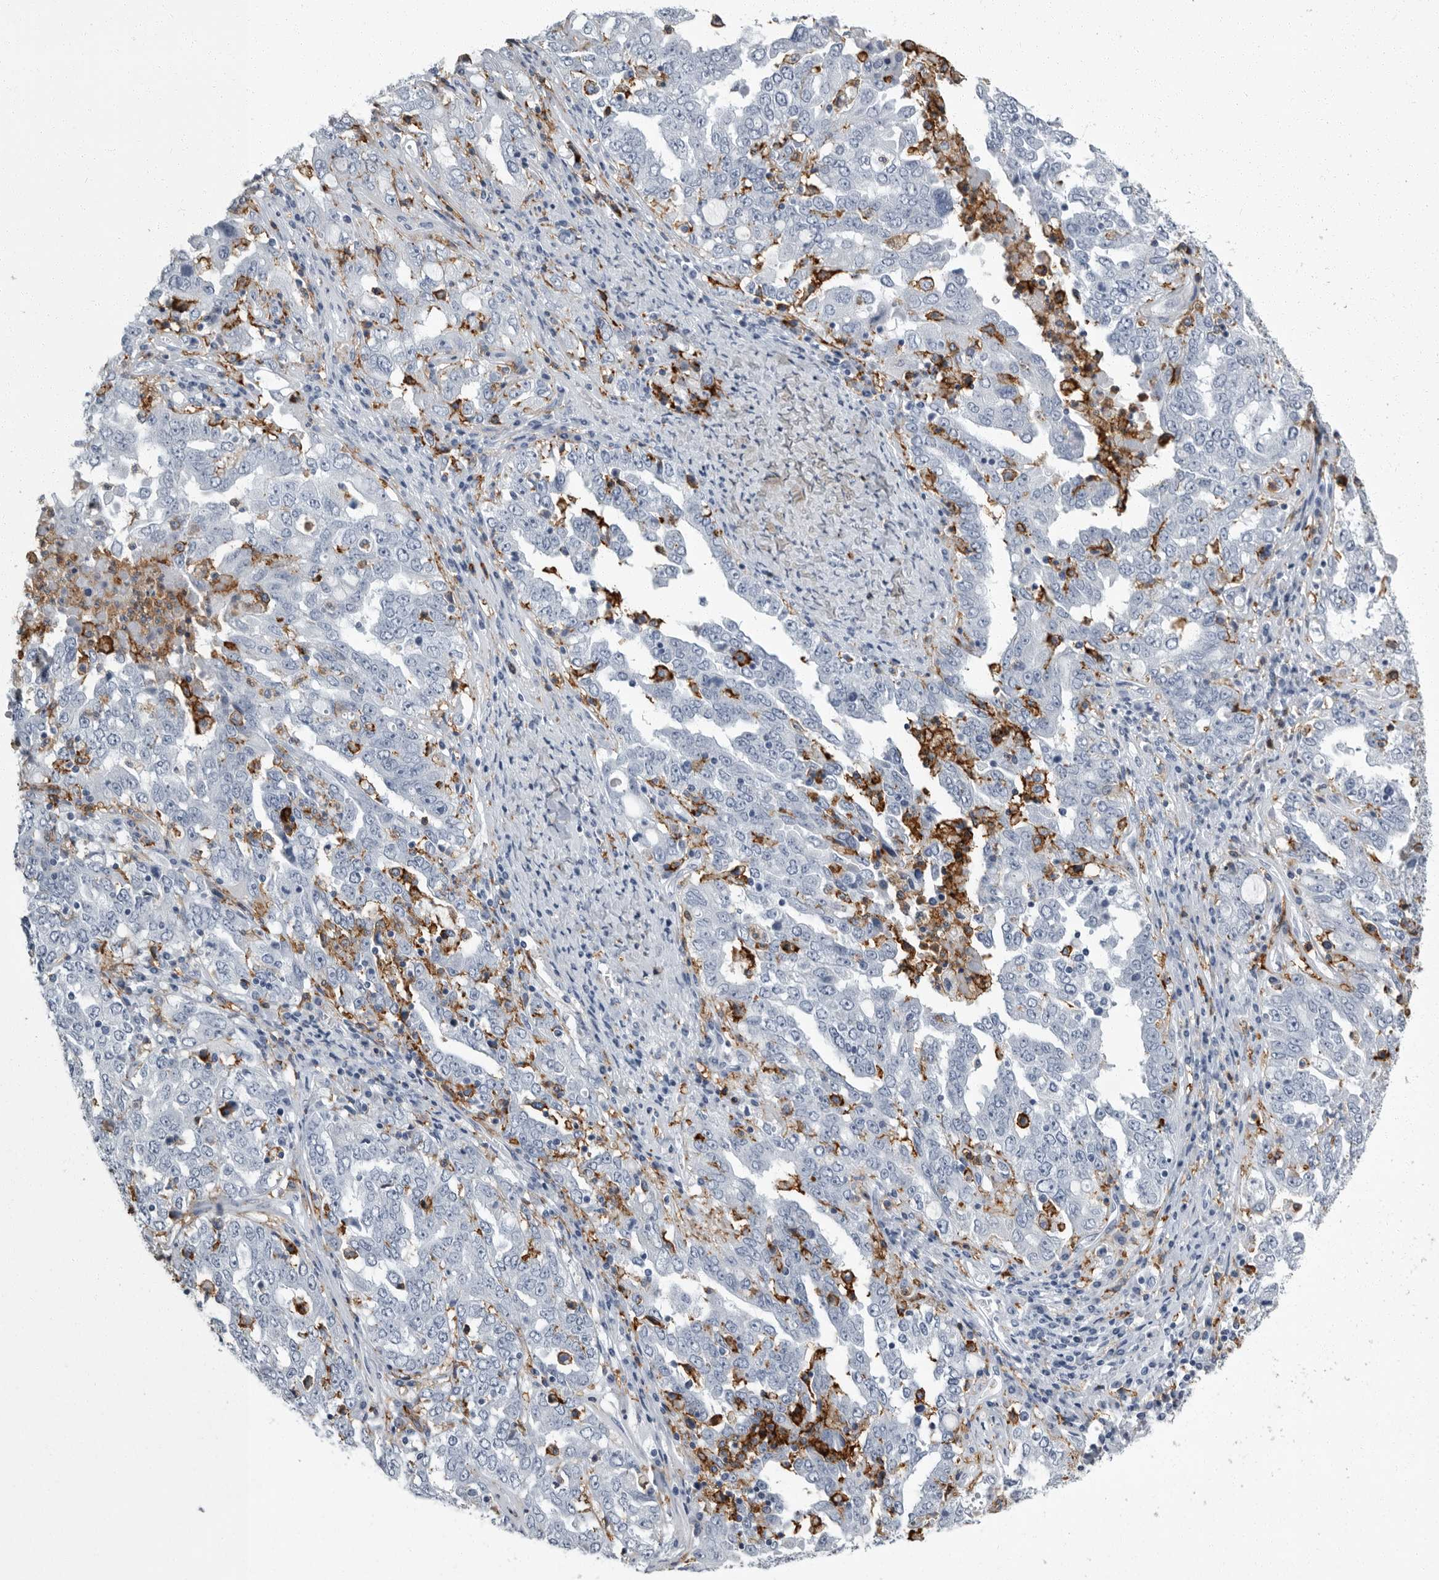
{"staining": {"intensity": "negative", "quantity": "none", "location": "none"}, "tissue": "ovarian cancer", "cell_type": "Tumor cells", "image_type": "cancer", "snomed": [{"axis": "morphology", "description": "Carcinoma, endometroid"}, {"axis": "topography", "description": "Ovary"}], "caption": "The photomicrograph shows no significant expression in tumor cells of endometroid carcinoma (ovarian).", "gene": "FCER1G", "patient": {"sex": "female", "age": 62}}